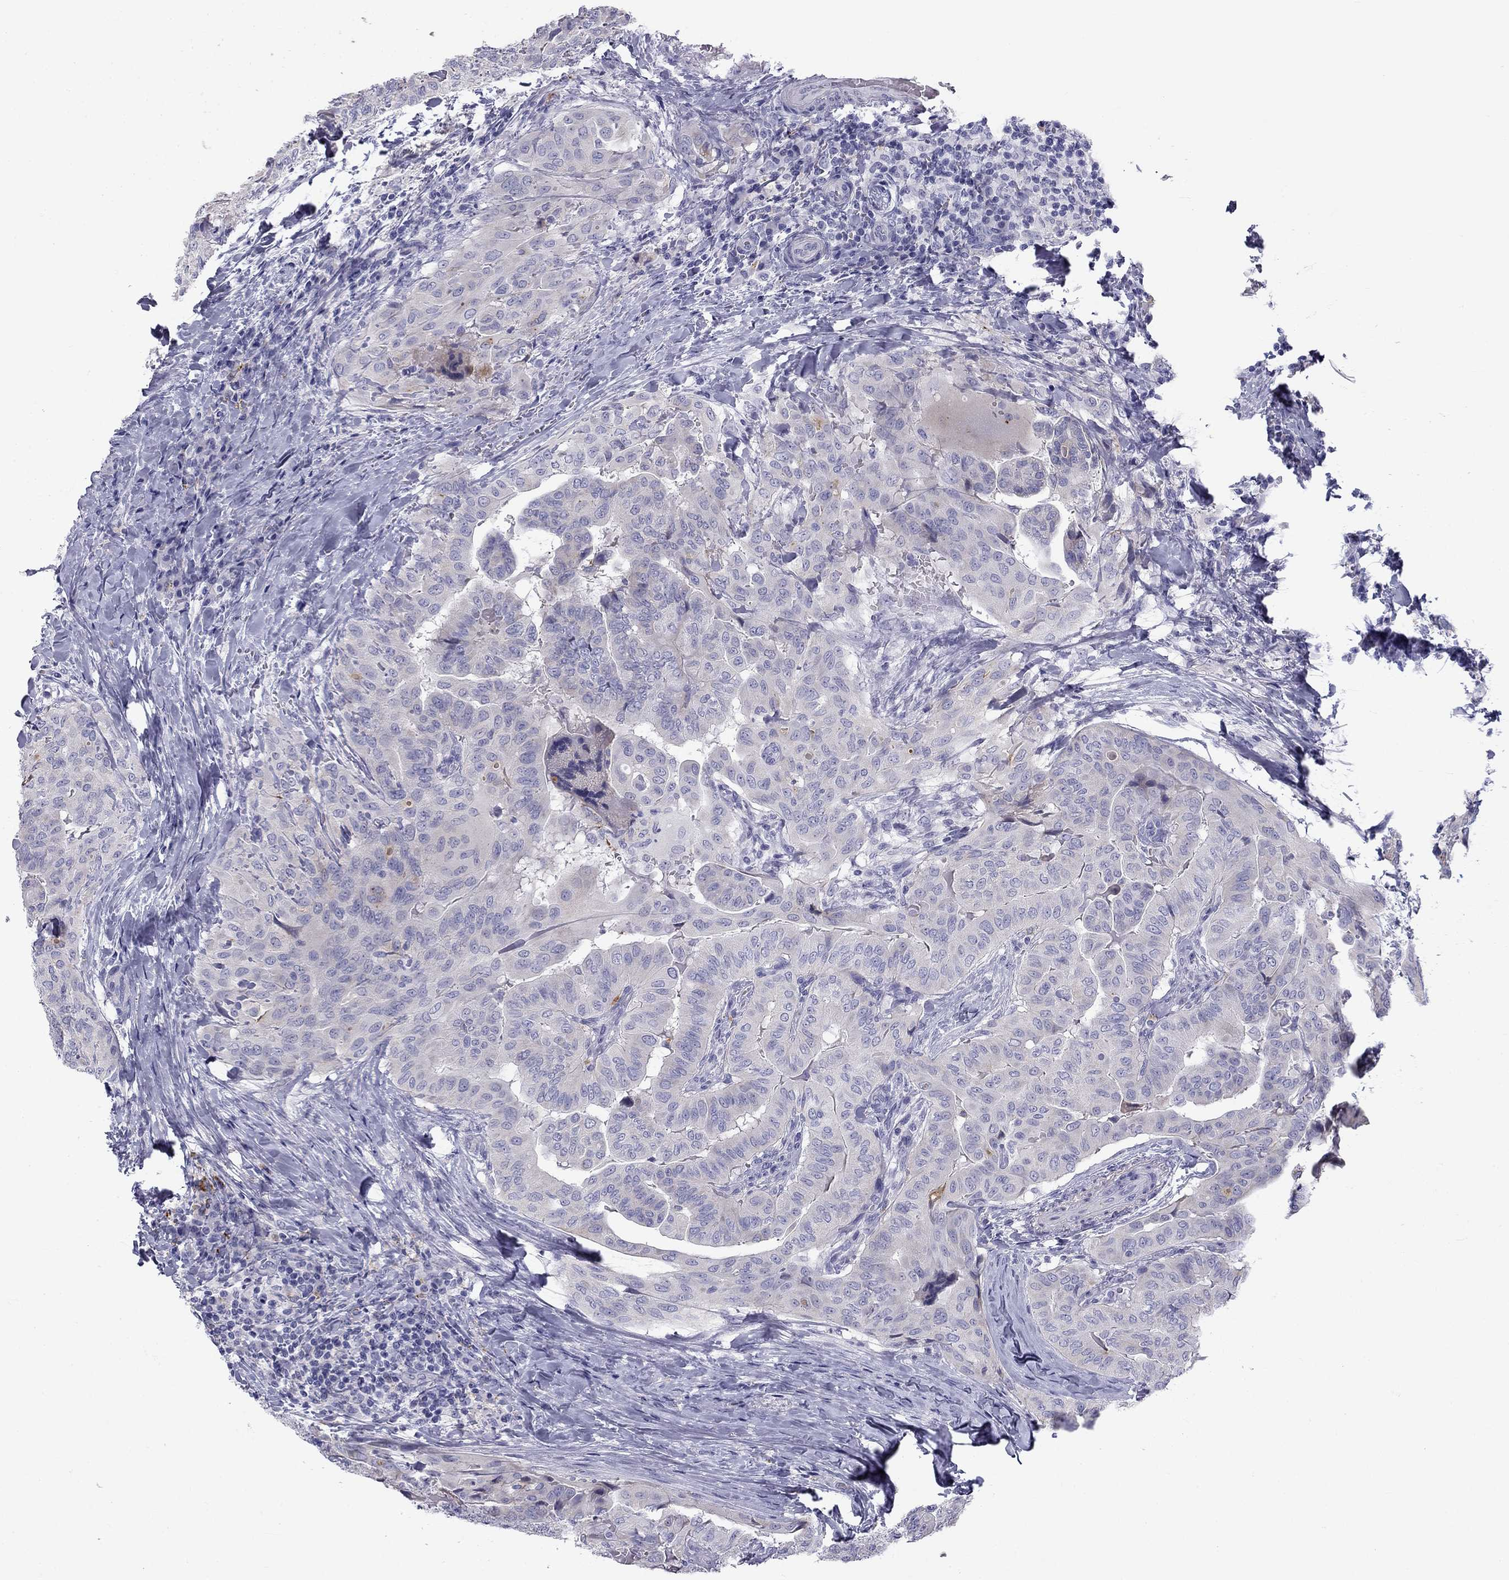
{"staining": {"intensity": "negative", "quantity": "none", "location": "none"}, "tissue": "thyroid cancer", "cell_type": "Tumor cells", "image_type": "cancer", "snomed": [{"axis": "morphology", "description": "Papillary adenocarcinoma, NOS"}, {"axis": "topography", "description": "Thyroid gland"}], "caption": "DAB immunohistochemical staining of human thyroid cancer reveals no significant expression in tumor cells.", "gene": "CLPSL2", "patient": {"sex": "female", "age": 68}}